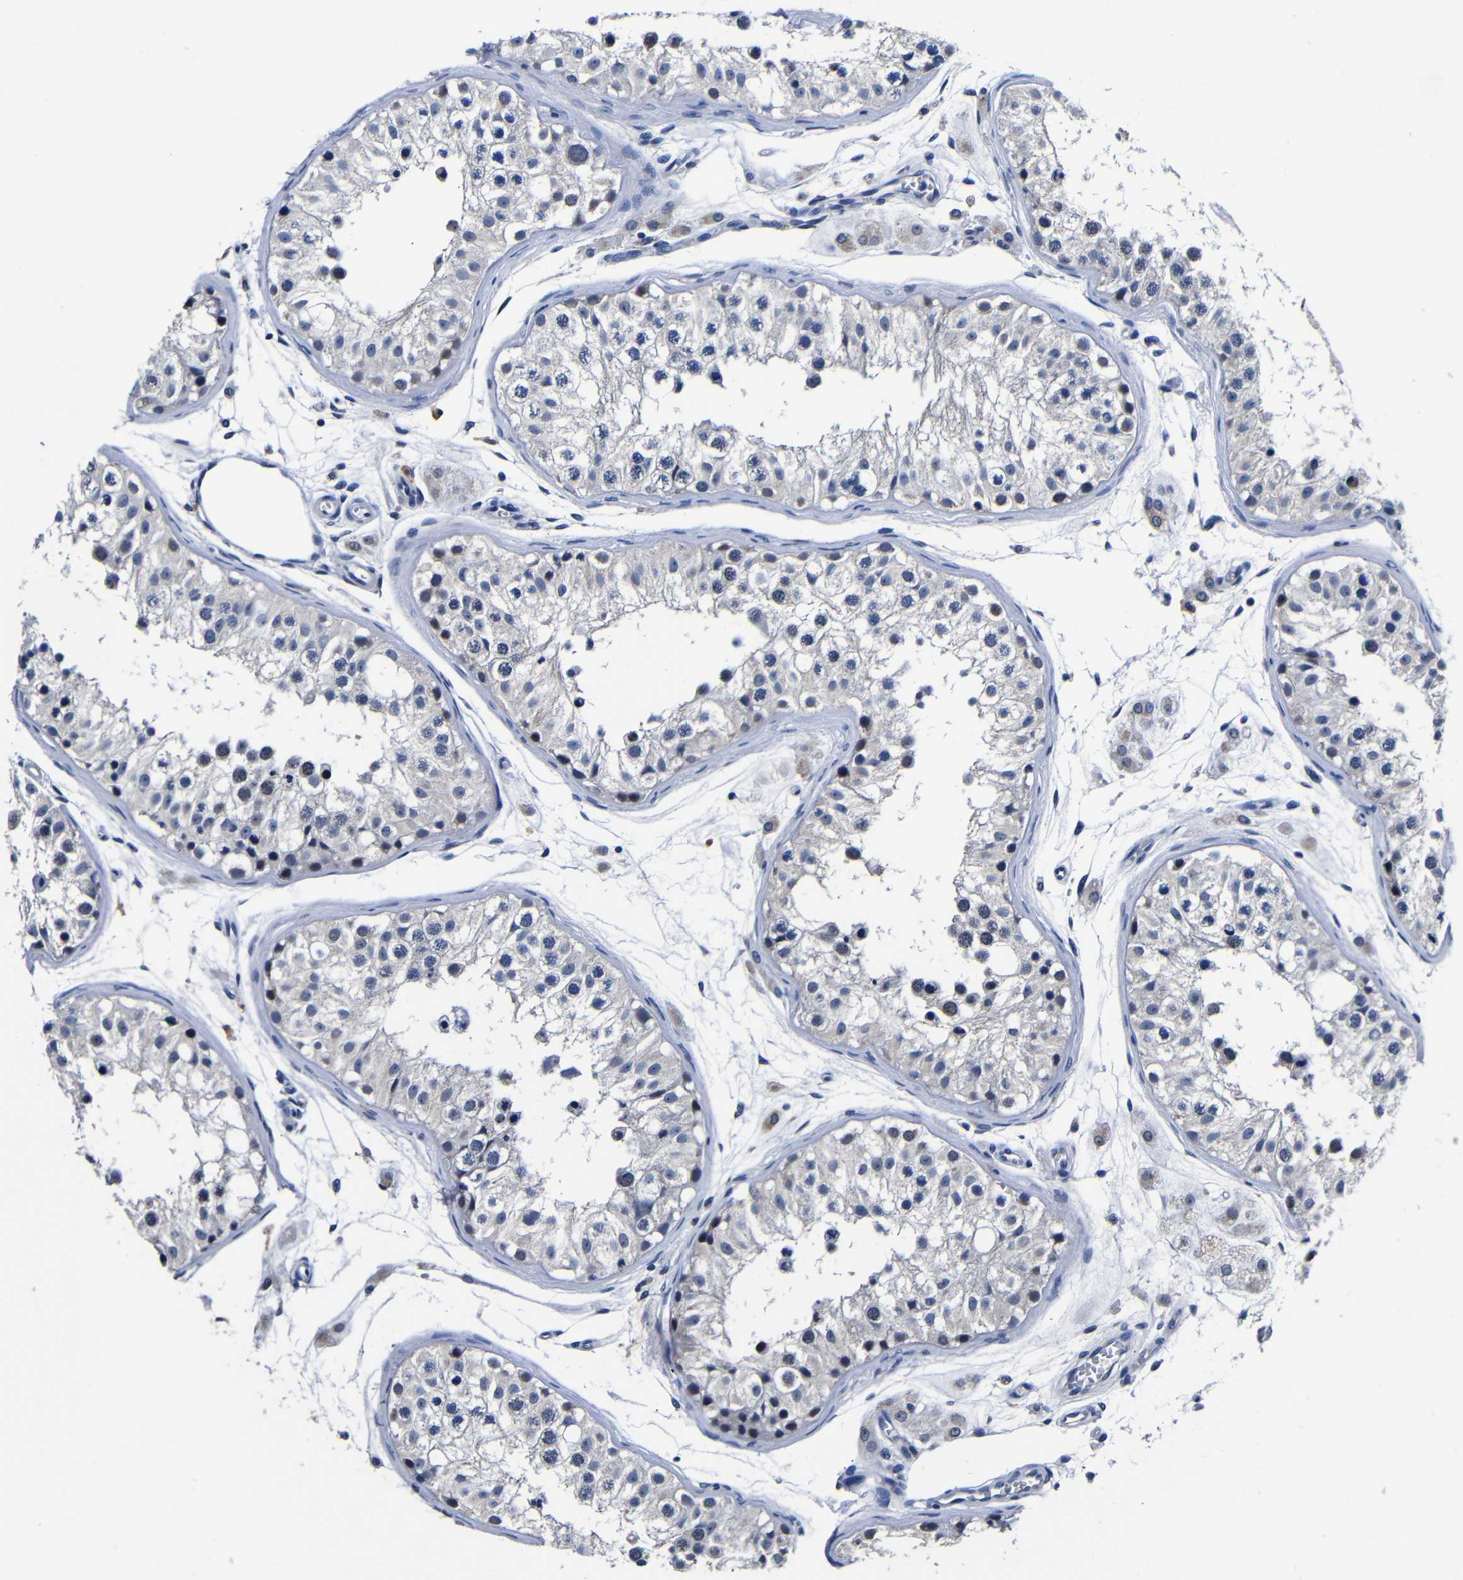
{"staining": {"intensity": "moderate", "quantity": "<25%", "location": "nuclear"}, "tissue": "testis", "cell_type": "Cells in seminiferous ducts", "image_type": "normal", "snomed": [{"axis": "morphology", "description": "Normal tissue, NOS"}, {"axis": "morphology", "description": "Adenocarcinoma, metastatic, NOS"}, {"axis": "topography", "description": "Testis"}], "caption": "Immunohistochemistry image of unremarkable human testis stained for a protein (brown), which displays low levels of moderate nuclear expression in approximately <25% of cells in seminiferous ducts.", "gene": "DEPP1", "patient": {"sex": "male", "age": 26}}